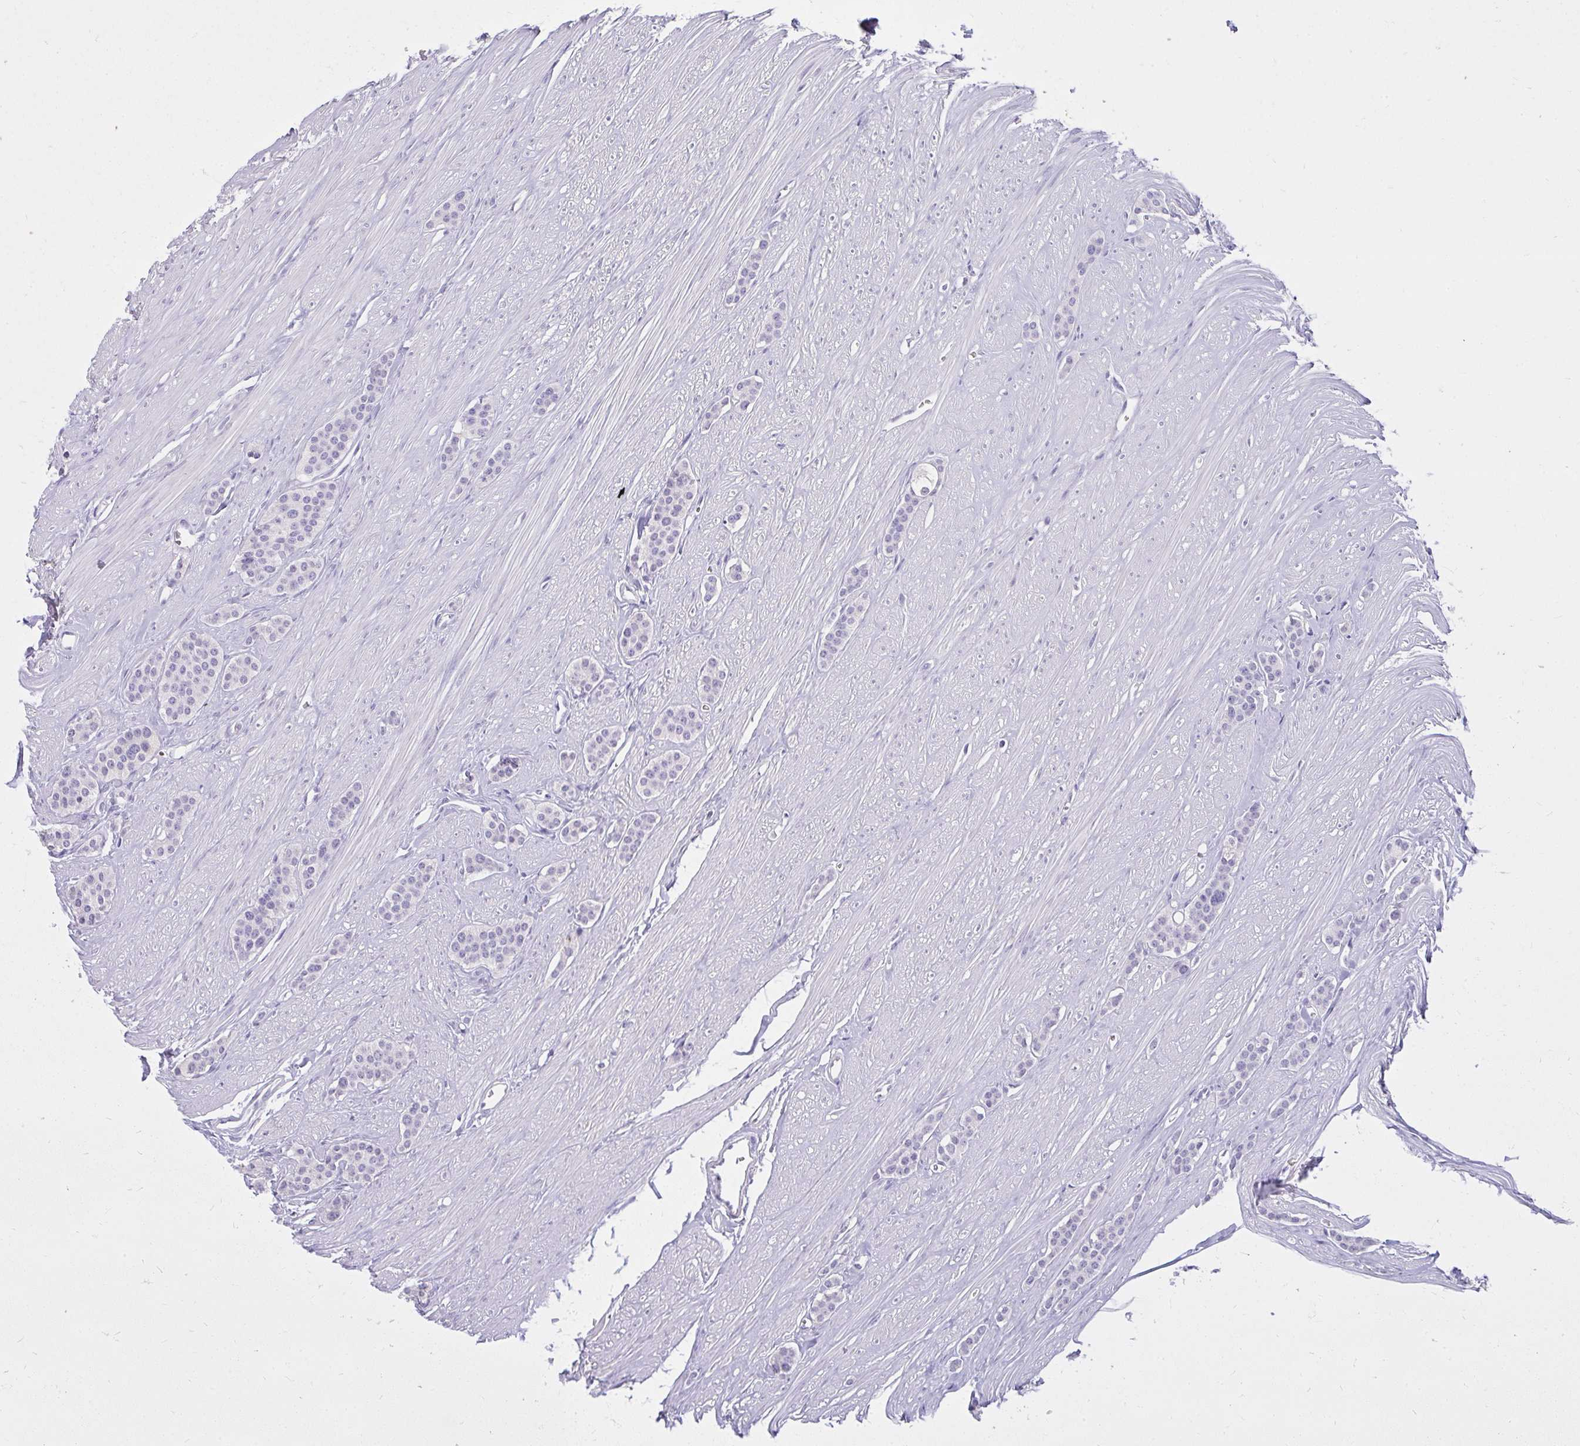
{"staining": {"intensity": "negative", "quantity": "none", "location": "none"}, "tissue": "carcinoid", "cell_type": "Tumor cells", "image_type": "cancer", "snomed": [{"axis": "morphology", "description": "Carcinoid, malignant, NOS"}, {"axis": "topography", "description": "Small intestine"}], "caption": "Photomicrograph shows no protein expression in tumor cells of malignant carcinoid tissue.", "gene": "PRAP1", "patient": {"sex": "male", "age": 60}}